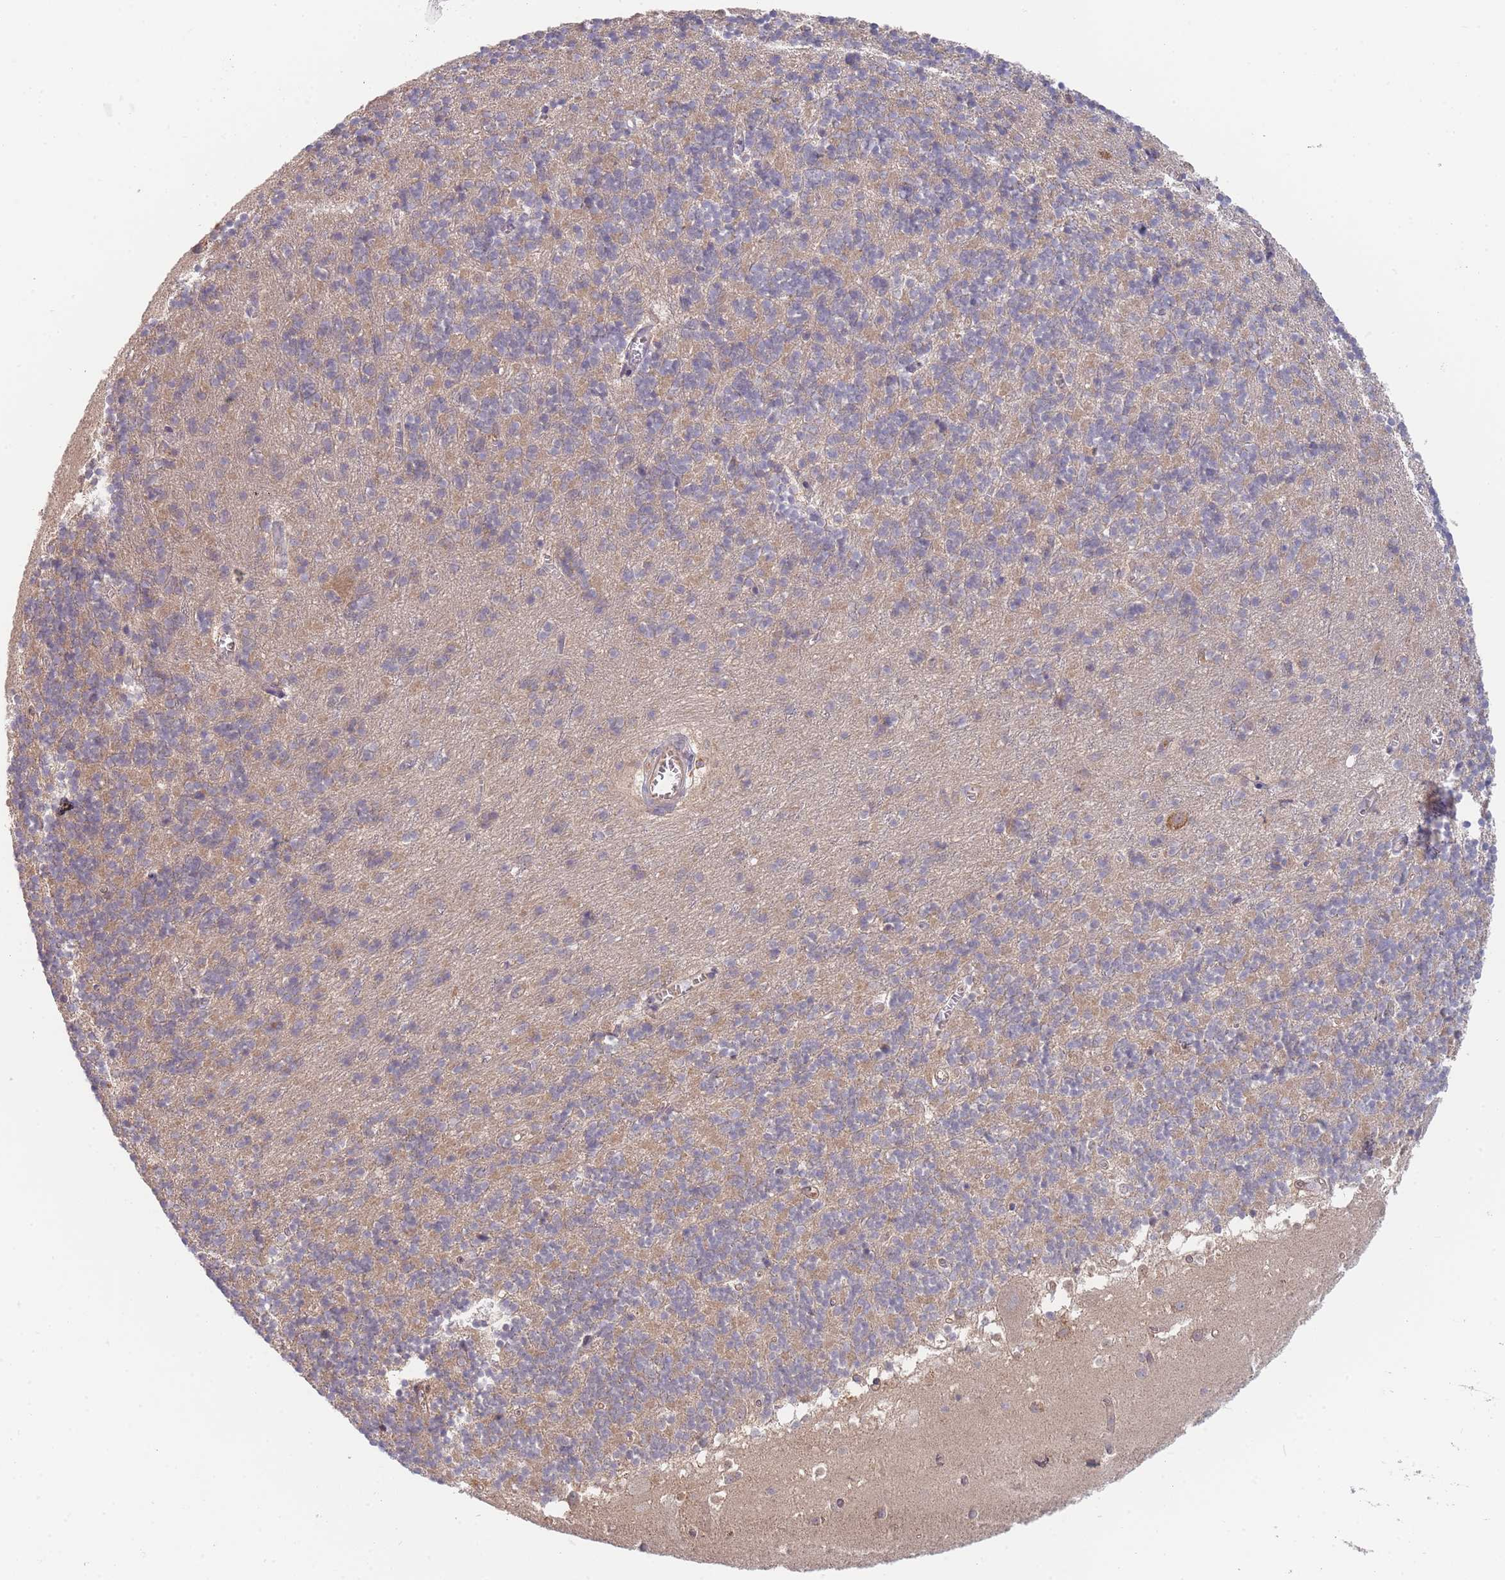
{"staining": {"intensity": "weak", "quantity": "25%-75%", "location": "cytoplasmic/membranous"}, "tissue": "cerebellum", "cell_type": "Cells in granular layer", "image_type": "normal", "snomed": [{"axis": "morphology", "description": "Normal tissue, NOS"}, {"axis": "topography", "description": "Cerebellum"}], "caption": "Cerebellum was stained to show a protein in brown. There is low levels of weak cytoplasmic/membranous positivity in about 25%-75% of cells in granular layer. Ihc stains the protein in brown and the nuclei are stained blue.", "gene": "MRPS18B", "patient": {"sex": "male", "age": 54}}